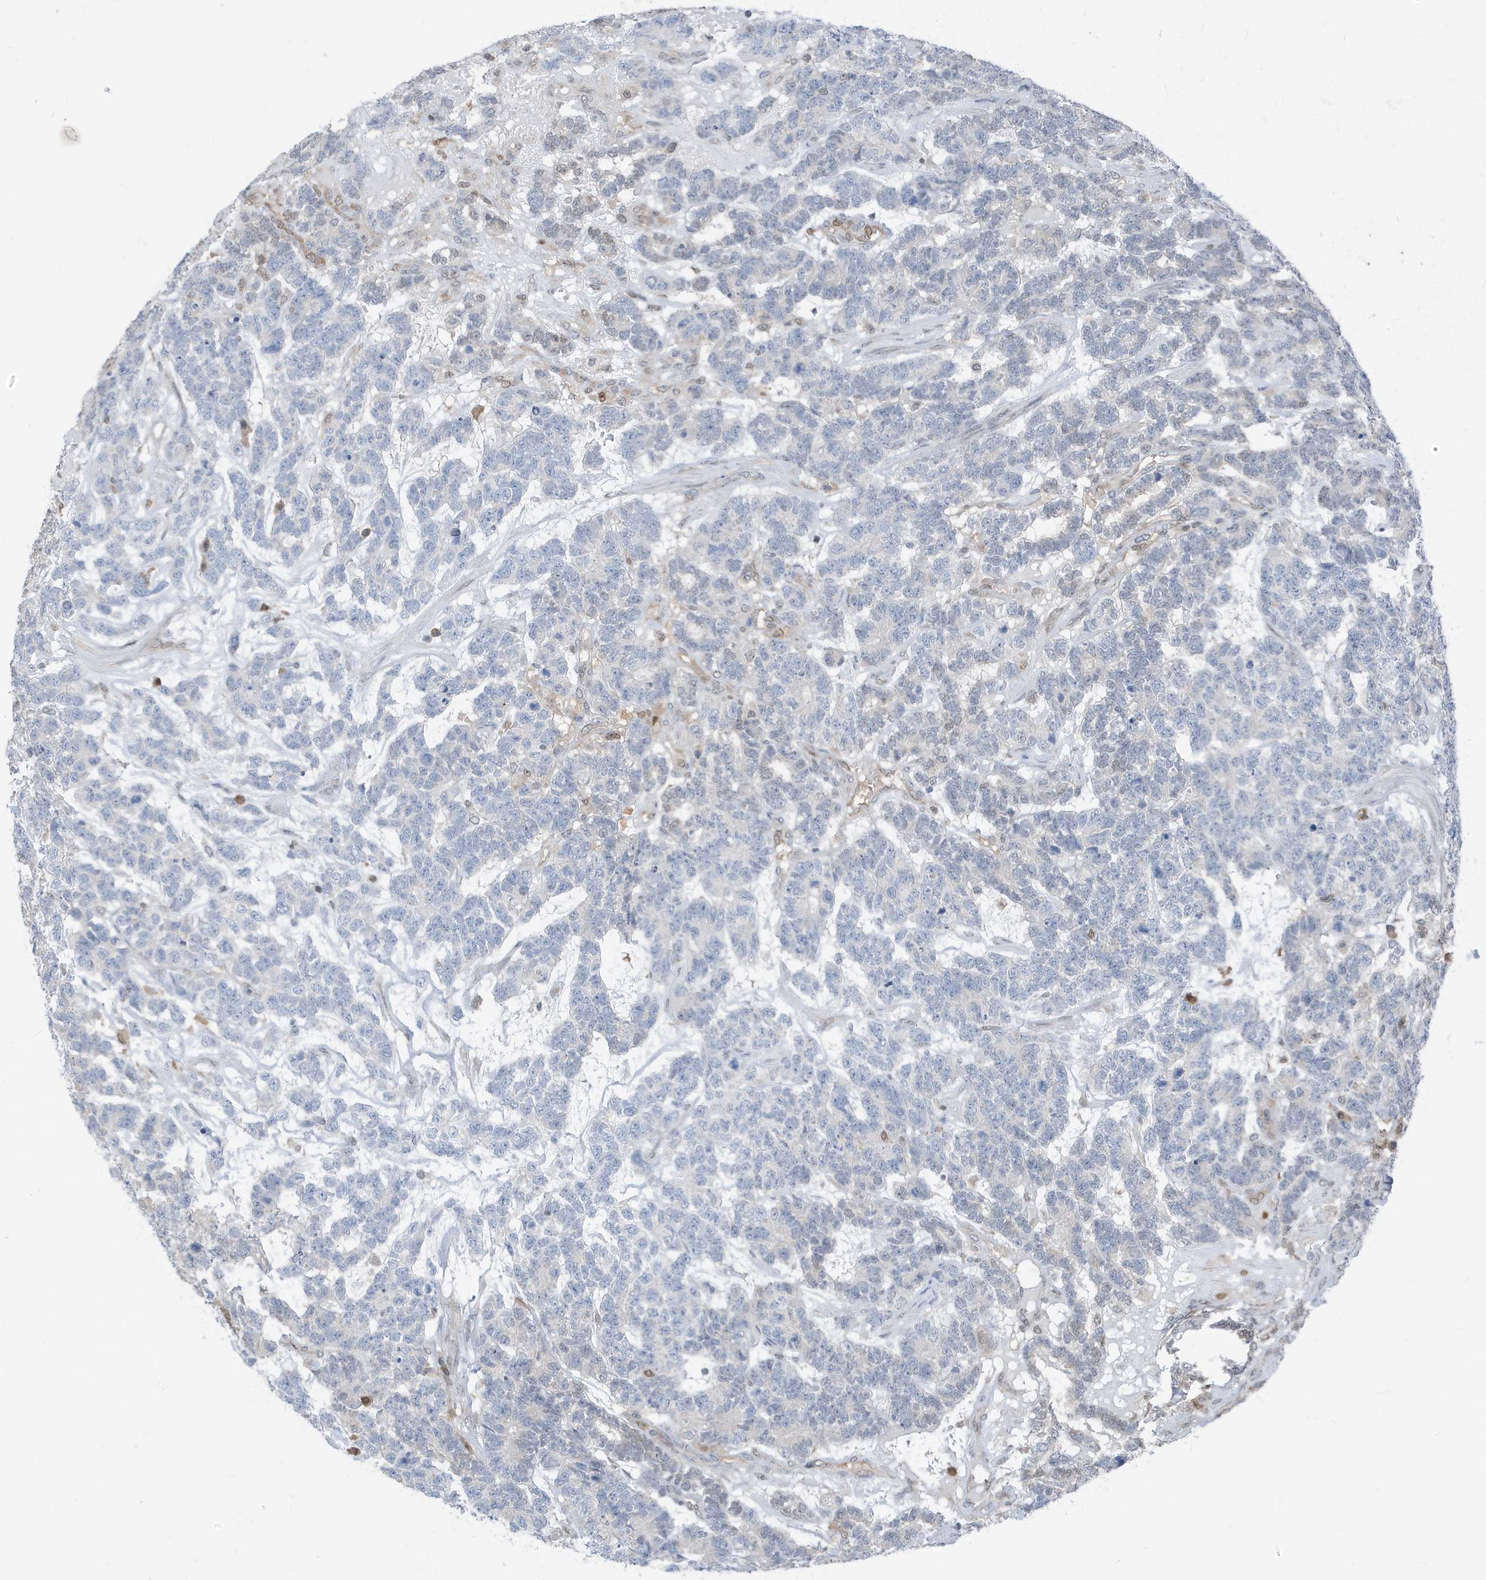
{"staining": {"intensity": "negative", "quantity": "none", "location": "none"}, "tissue": "testis cancer", "cell_type": "Tumor cells", "image_type": "cancer", "snomed": [{"axis": "morphology", "description": "Carcinoma, Embryonal, NOS"}, {"axis": "topography", "description": "Testis"}], "caption": "Immunohistochemical staining of testis cancer (embryonal carcinoma) shows no significant positivity in tumor cells. Nuclei are stained in blue.", "gene": "NCOA7", "patient": {"sex": "male", "age": 26}}